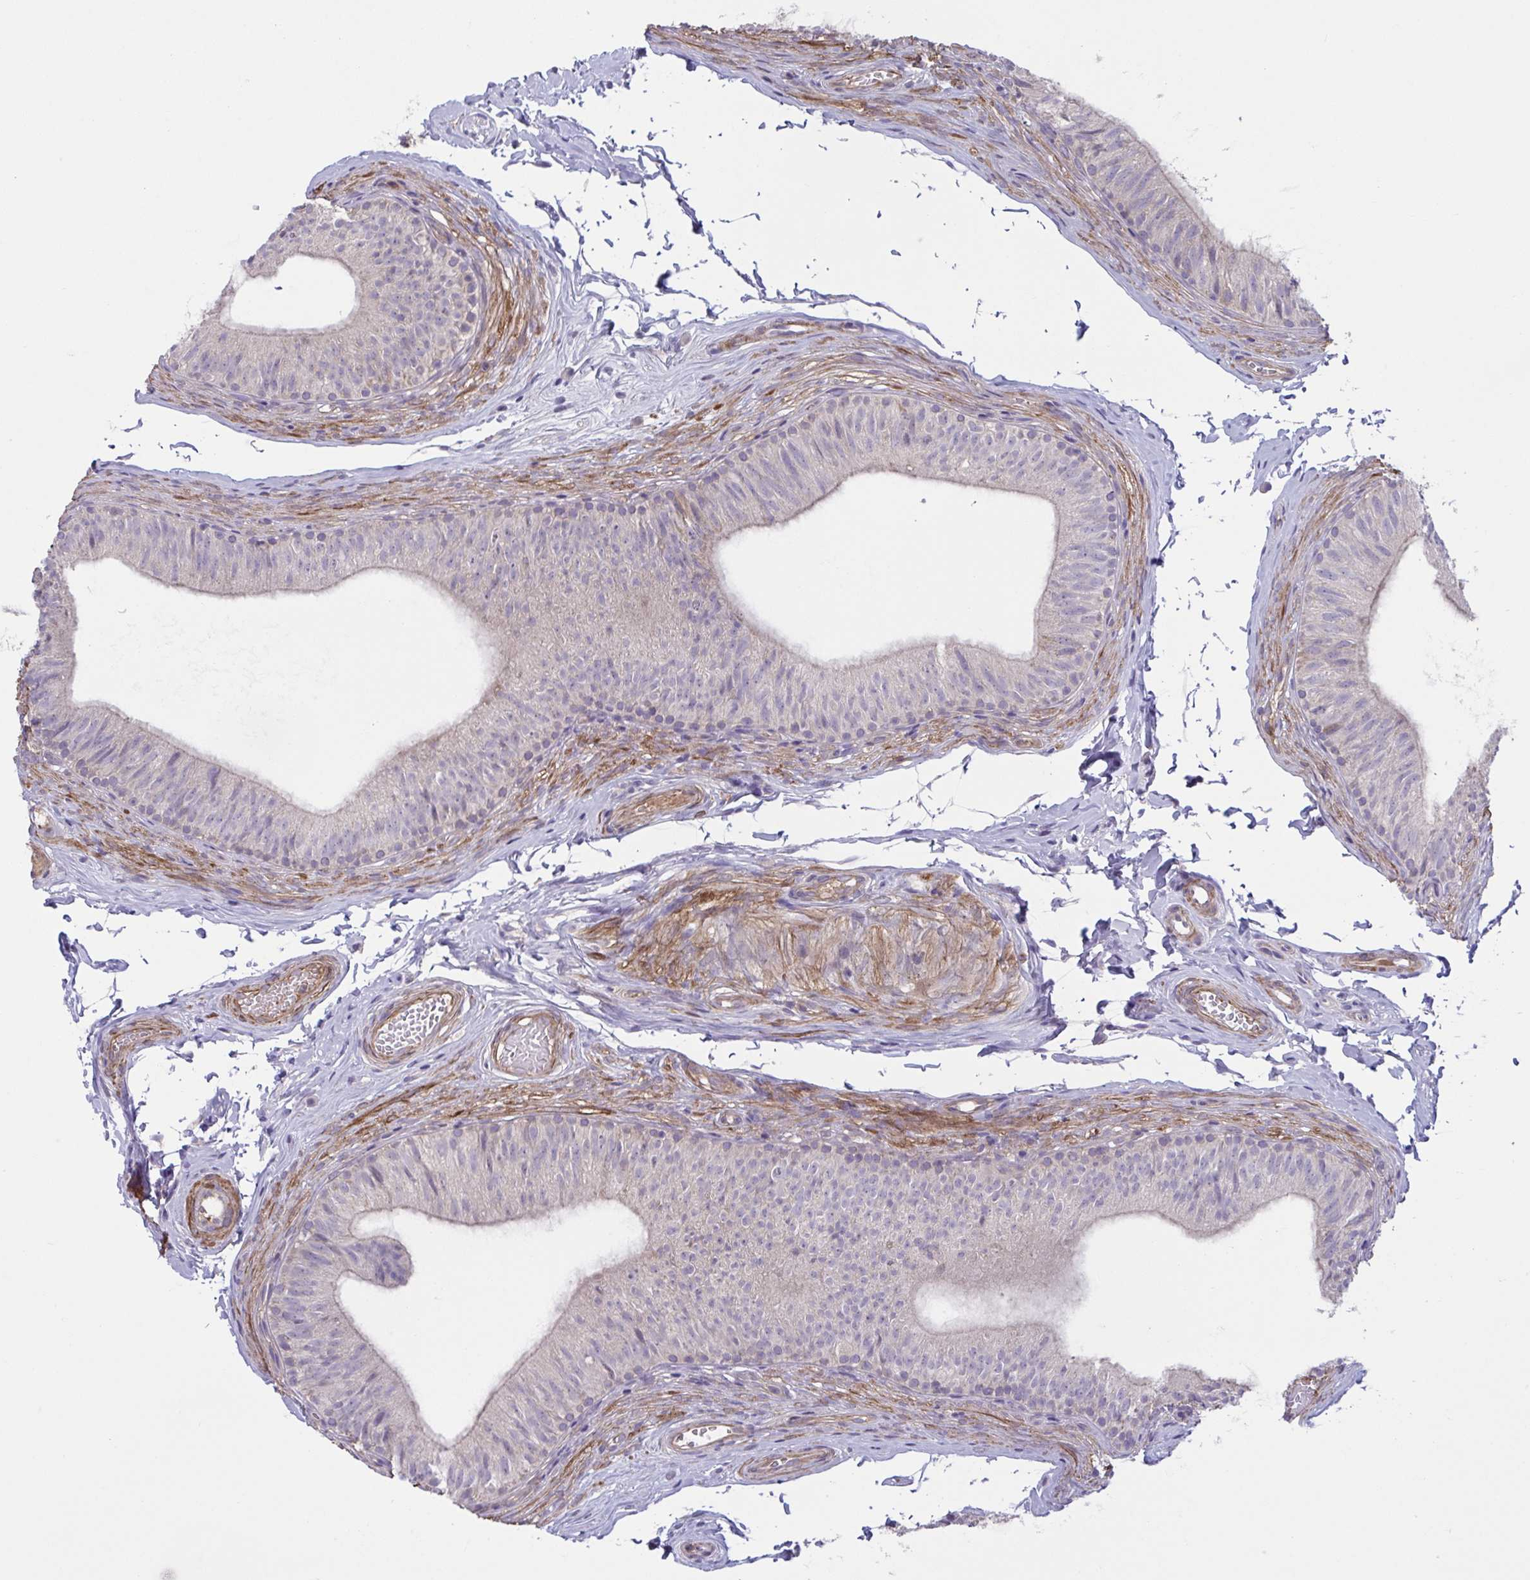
{"staining": {"intensity": "negative", "quantity": "none", "location": "none"}, "tissue": "epididymis", "cell_type": "Glandular cells", "image_type": "normal", "snomed": [{"axis": "morphology", "description": "Normal tissue, NOS"}, {"axis": "topography", "description": "Epididymis, spermatic cord, NOS"}, {"axis": "topography", "description": "Epididymis"}, {"axis": "topography", "description": "Peripheral nerve tissue"}], "caption": "IHC histopathology image of unremarkable epididymis: epididymis stained with DAB (3,3'-diaminobenzidine) shows no significant protein positivity in glandular cells. The staining is performed using DAB brown chromogen with nuclei counter-stained in using hematoxylin.", "gene": "WNT9B", "patient": {"sex": "male", "age": 29}}